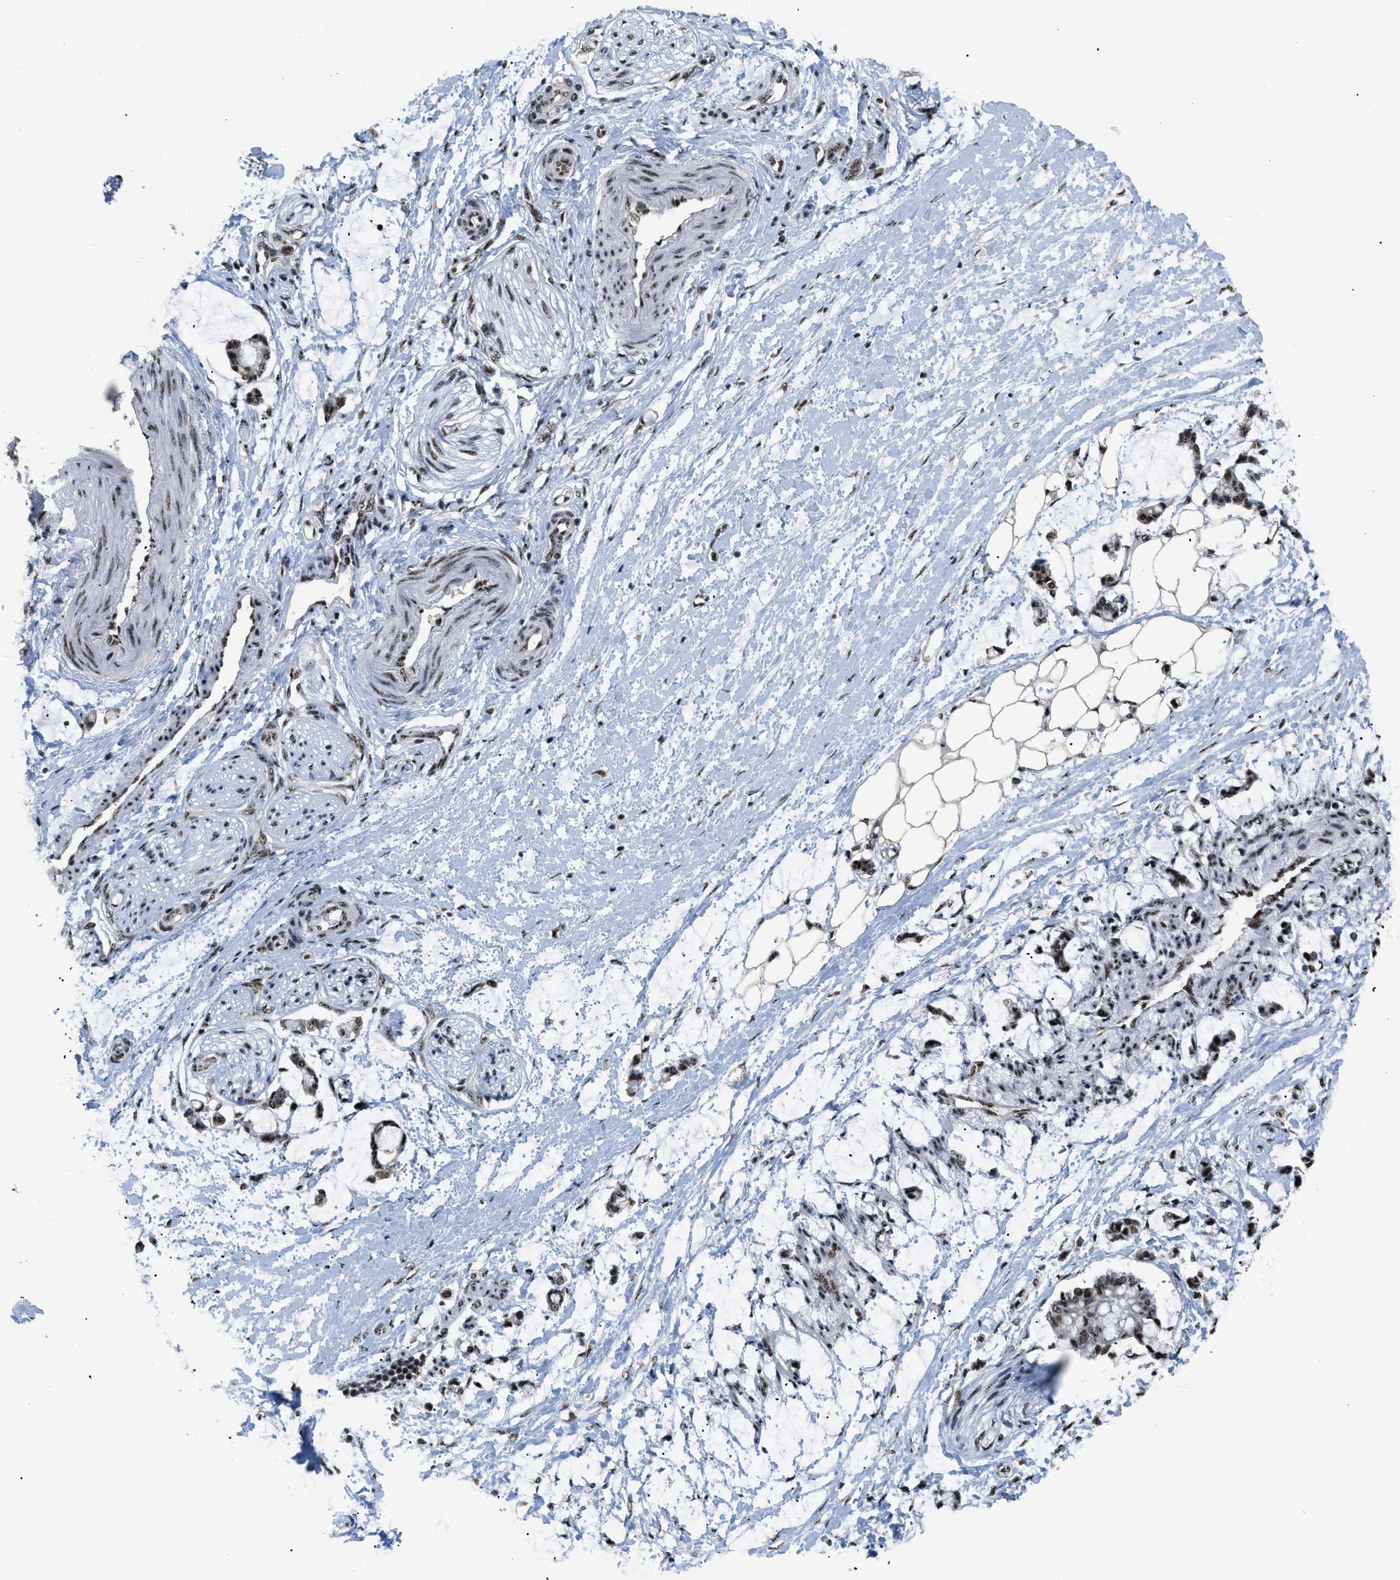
{"staining": {"intensity": "moderate", "quantity": ">75%", "location": "nuclear"}, "tissue": "adipose tissue", "cell_type": "Adipocytes", "image_type": "normal", "snomed": [{"axis": "morphology", "description": "Normal tissue, NOS"}, {"axis": "morphology", "description": "Adenocarcinoma, NOS"}, {"axis": "topography", "description": "Colon"}, {"axis": "topography", "description": "Peripheral nerve tissue"}], "caption": "A photomicrograph of adipose tissue stained for a protein shows moderate nuclear brown staining in adipocytes.", "gene": "CDR2", "patient": {"sex": "male", "age": 14}}